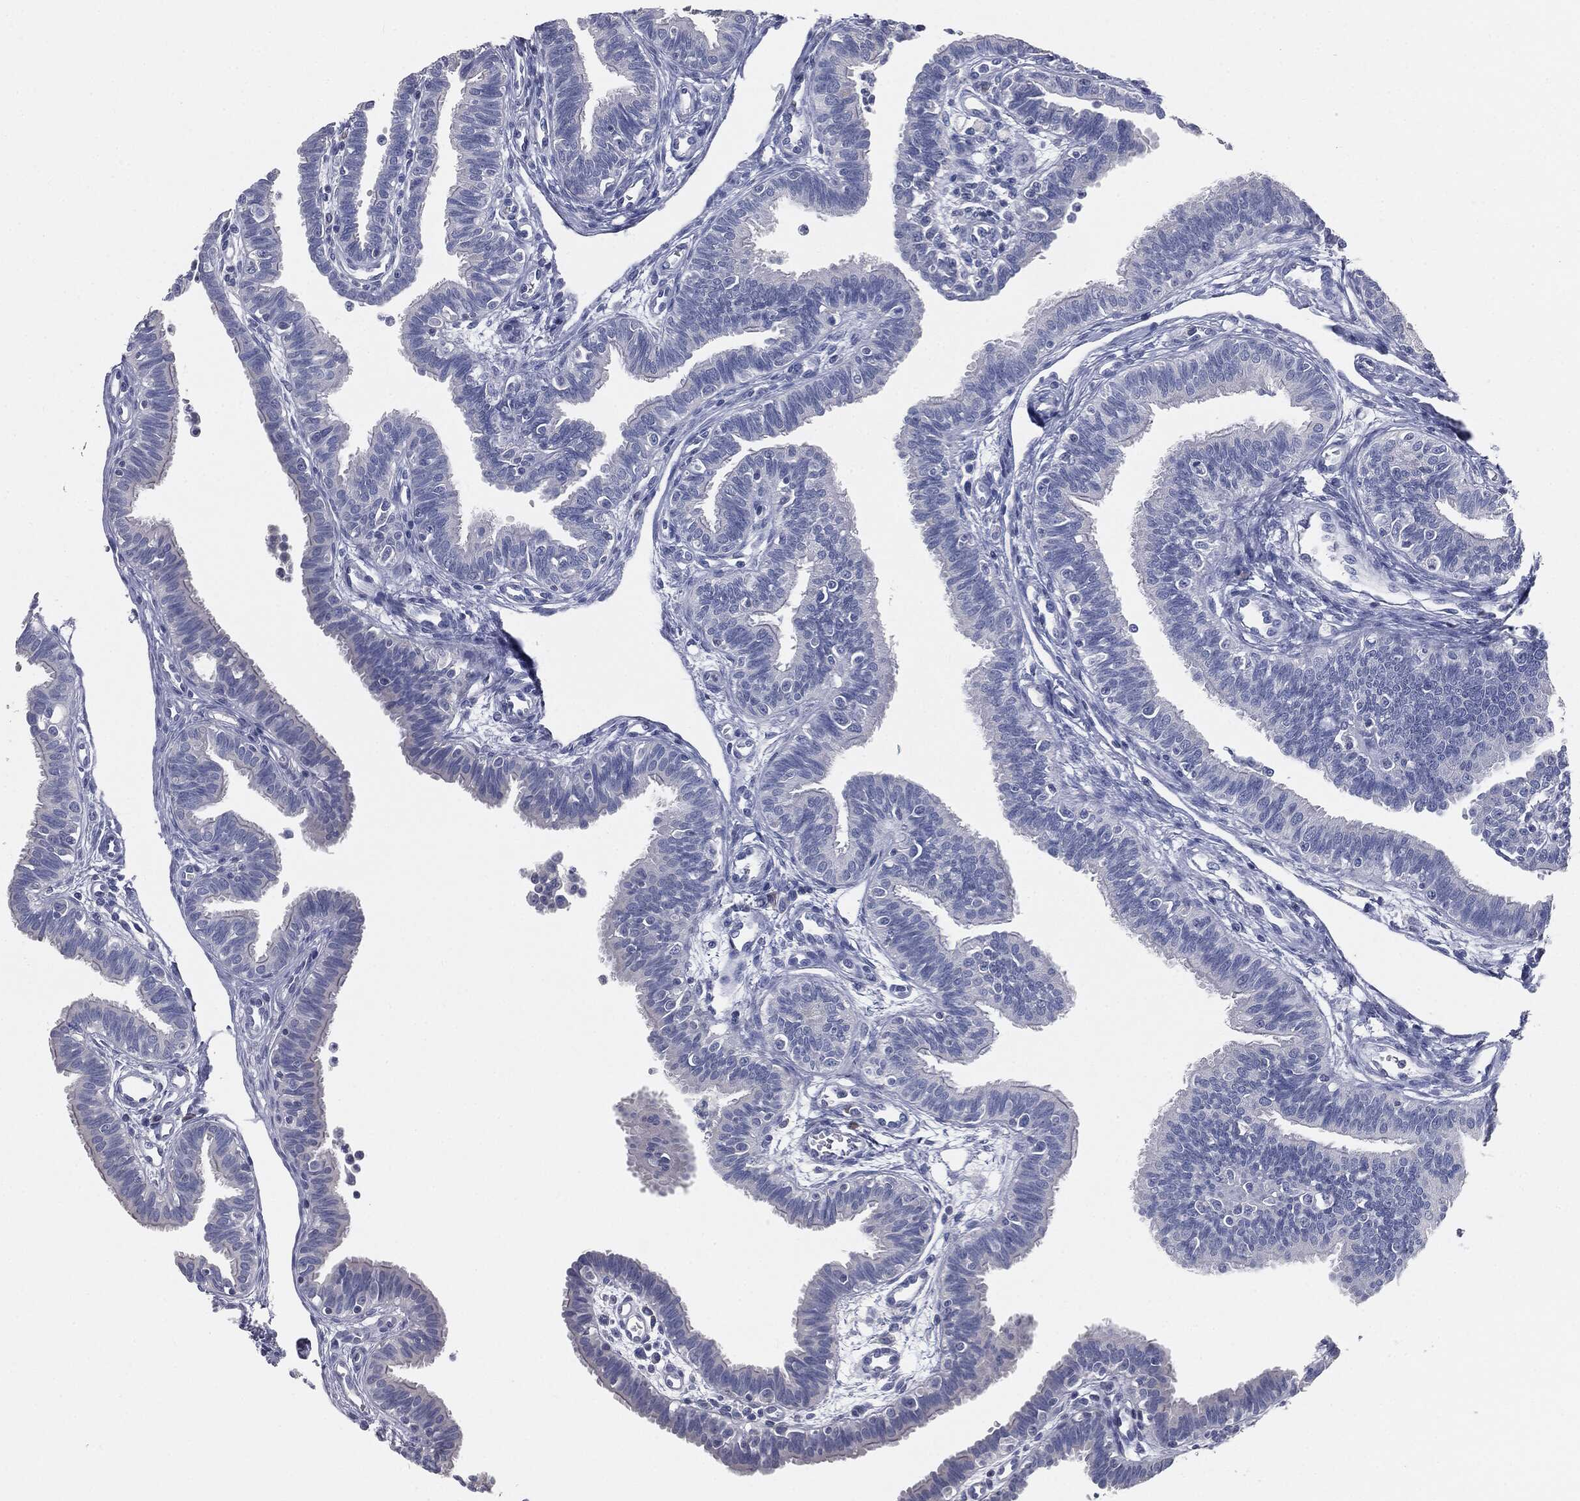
{"staining": {"intensity": "negative", "quantity": "none", "location": "none"}, "tissue": "fallopian tube", "cell_type": "Glandular cells", "image_type": "normal", "snomed": [{"axis": "morphology", "description": "Normal tissue, NOS"}, {"axis": "topography", "description": "Fallopian tube"}], "caption": "DAB (3,3'-diaminobenzidine) immunohistochemical staining of benign human fallopian tube exhibits no significant expression in glandular cells.", "gene": "CAV3", "patient": {"sex": "female", "age": 36}}